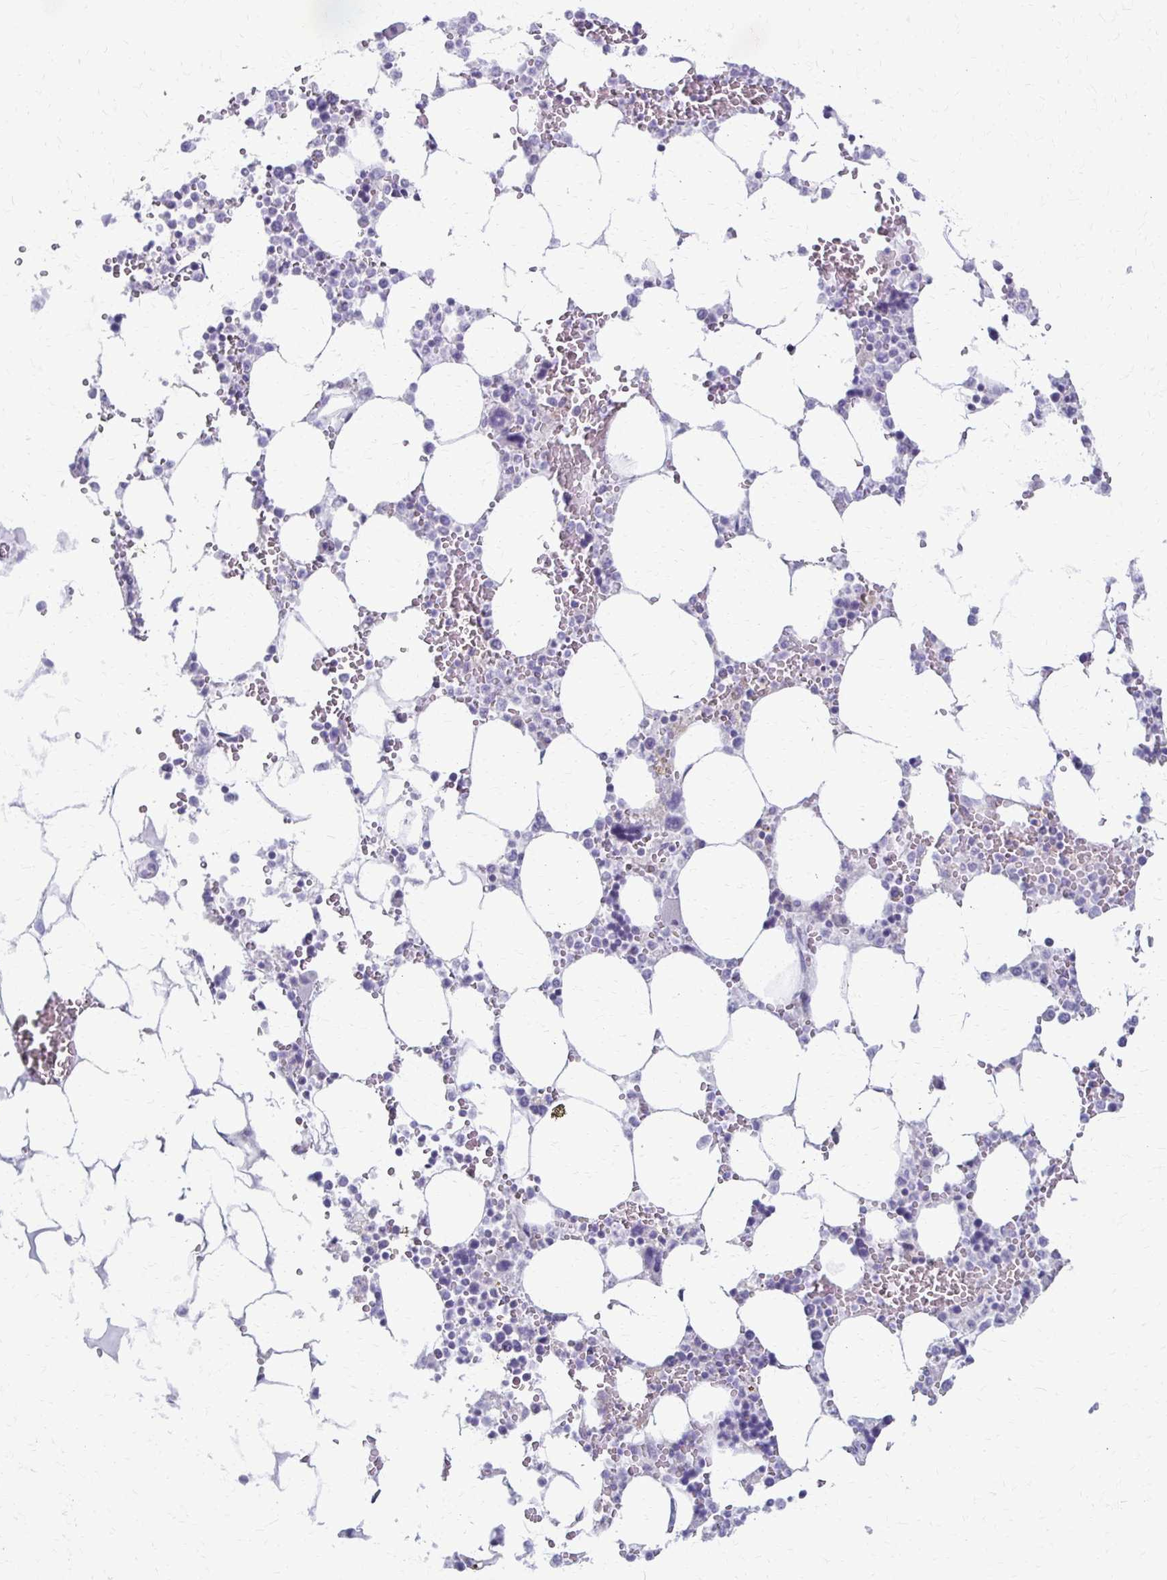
{"staining": {"intensity": "negative", "quantity": "none", "location": "none"}, "tissue": "bone marrow", "cell_type": "Hematopoietic cells", "image_type": "normal", "snomed": [{"axis": "morphology", "description": "Normal tissue, NOS"}, {"axis": "topography", "description": "Bone marrow"}], "caption": "The immunohistochemistry (IHC) micrograph has no significant expression in hematopoietic cells of bone marrow. Brightfield microscopy of IHC stained with DAB (3,3'-diaminobenzidine) (brown) and hematoxylin (blue), captured at high magnification.", "gene": "FCGR2A", "patient": {"sex": "male", "age": 64}}